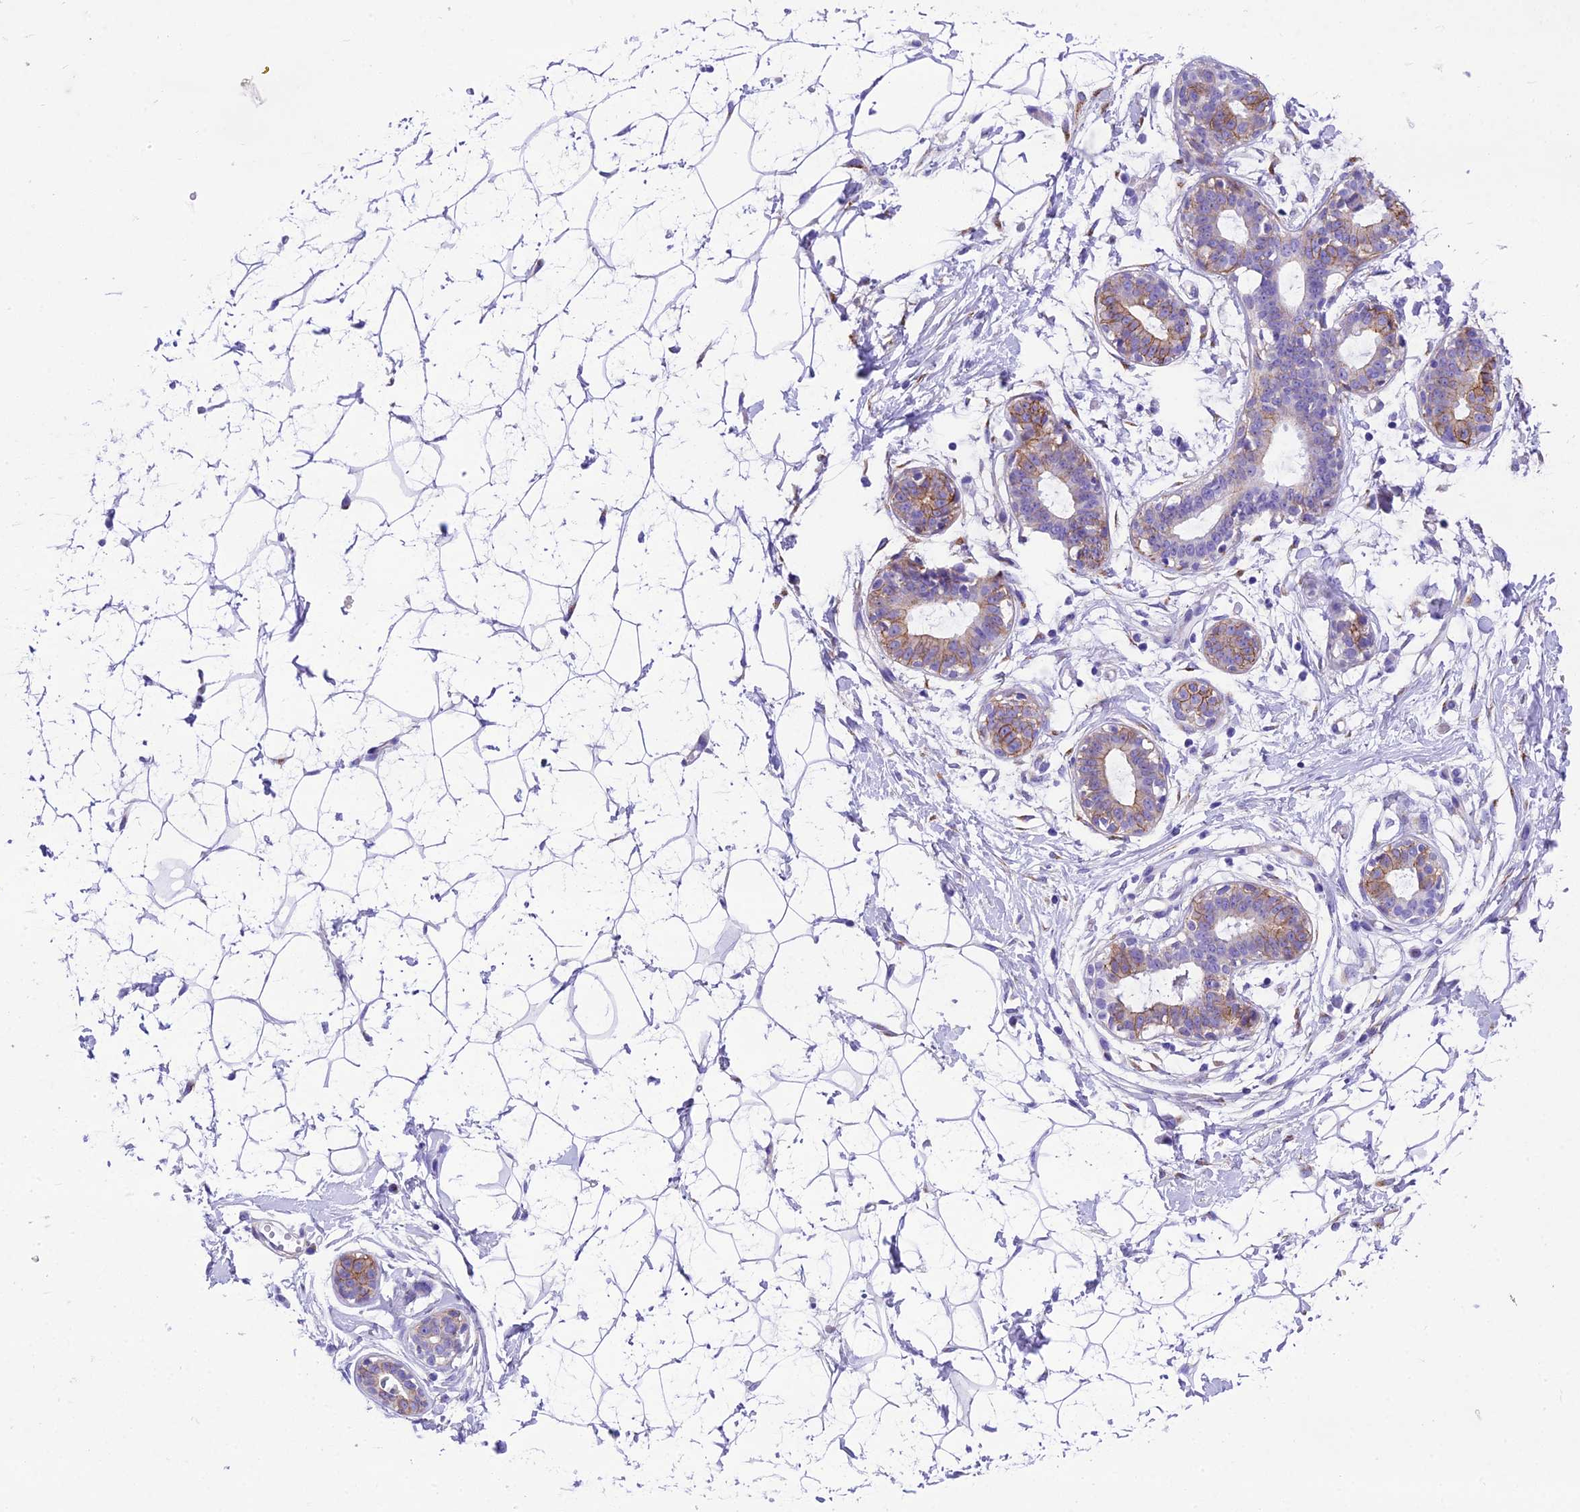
{"staining": {"intensity": "negative", "quantity": "none", "location": "none"}, "tissue": "breast", "cell_type": "Adipocytes", "image_type": "normal", "snomed": [{"axis": "morphology", "description": "Normal tissue, NOS"}, {"axis": "morphology", "description": "Adenoma, NOS"}, {"axis": "topography", "description": "Breast"}], "caption": "This is an IHC image of unremarkable human breast. There is no expression in adipocytes.", "gene": "GFRA1", "patient": {"sex": "female", "age": 23}}